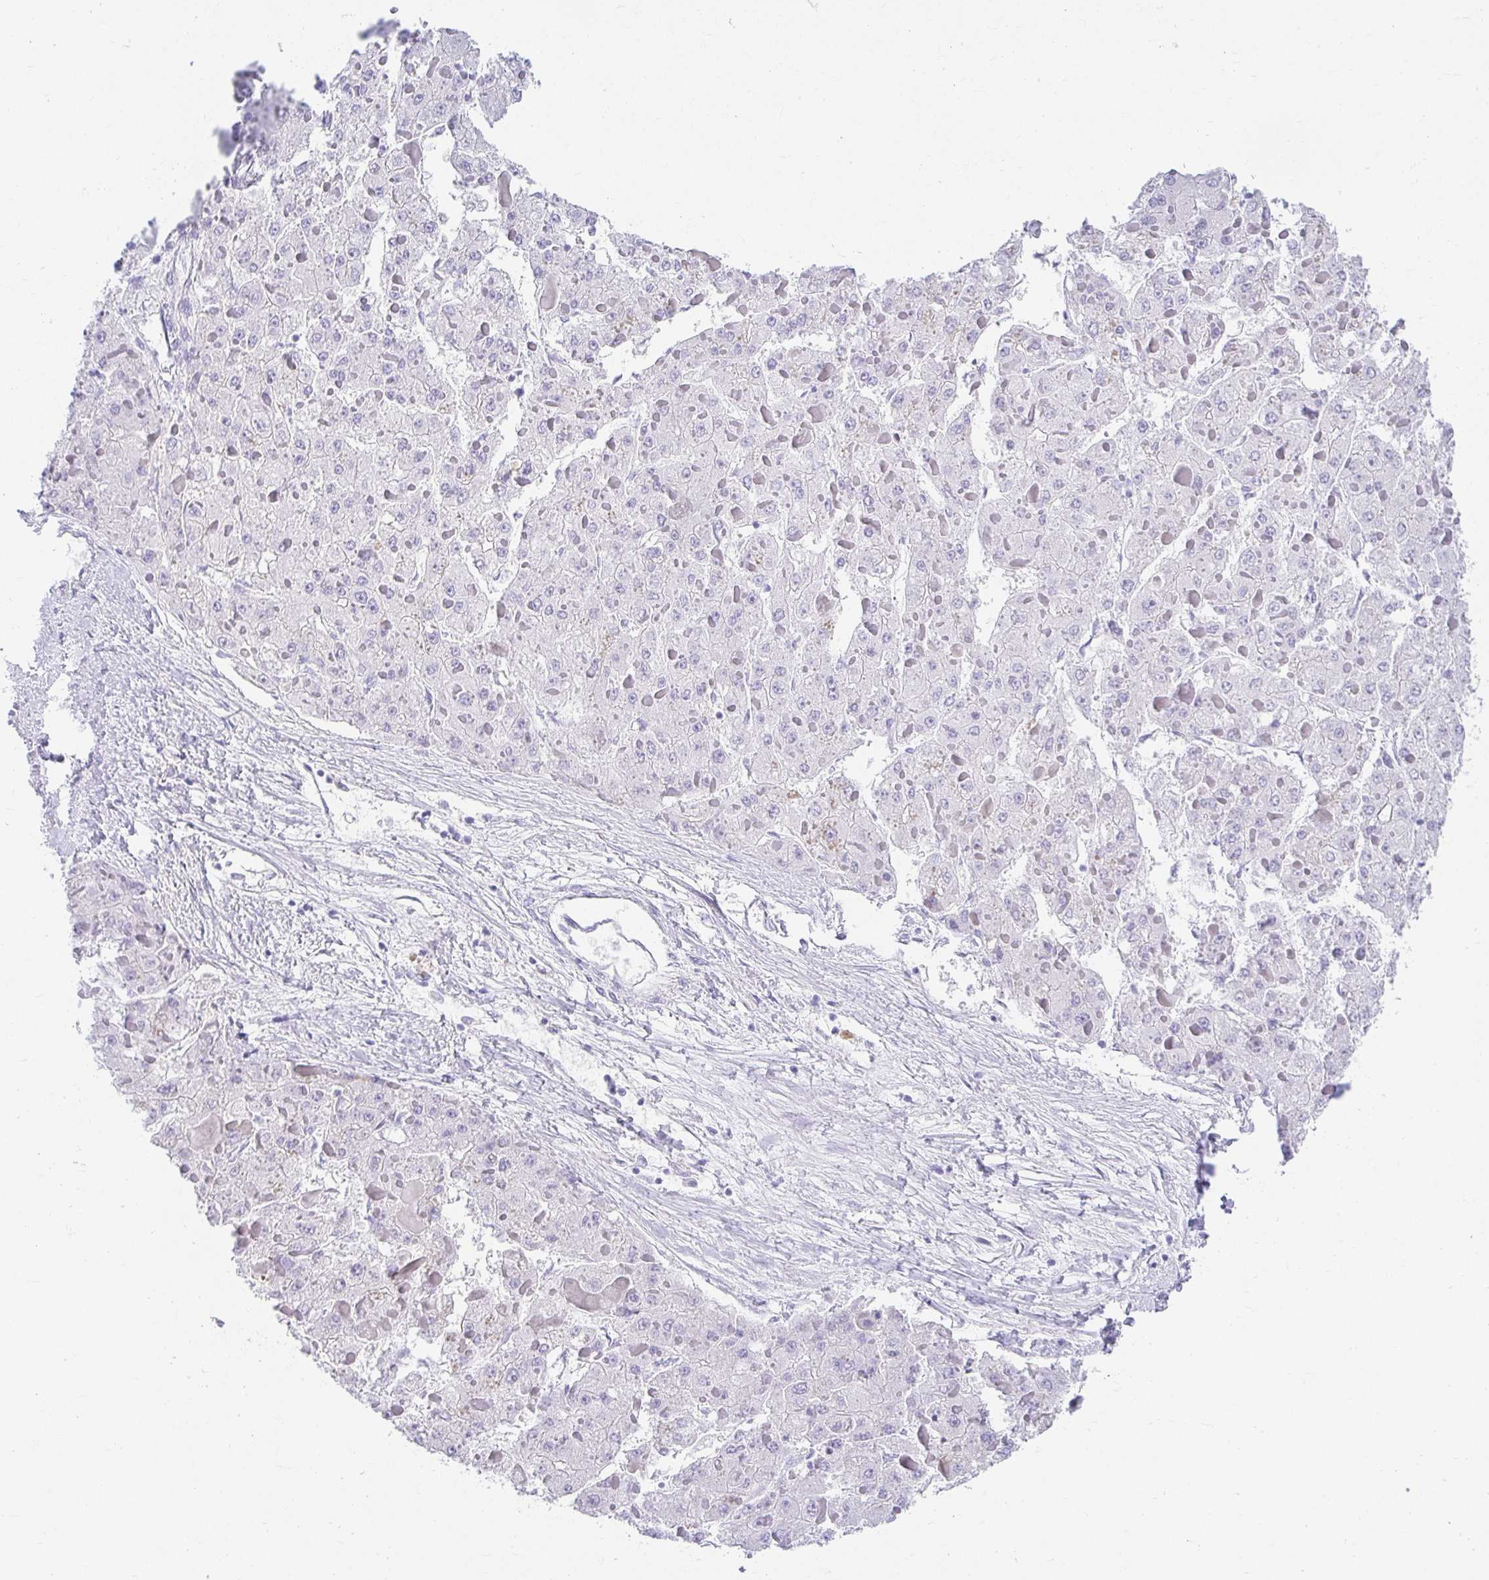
{"staining": {"intensity": "negative", "quantity": "none", "location": "none"}, "tissue": "liver cancer", "cell_type": "Tumor cells", "image_type": "cancer", "snomed": [{"axis": "morphology", "description": "Carcinoma, Hepatocellular, NOS"}, {"axis": "topography", "description": "Liver"}], "caption": "High magnification brightfield microscopy of liver cancer stained with DAB (brown) and counterstained with hematoxylin (blue): tumor cells show no significant expression. (Brightfield microscopy of DAB immunohistochemistry (IHC) at high magnification).", "gene": "CHAT", "patient": {"sex": "female", "age": 73}}